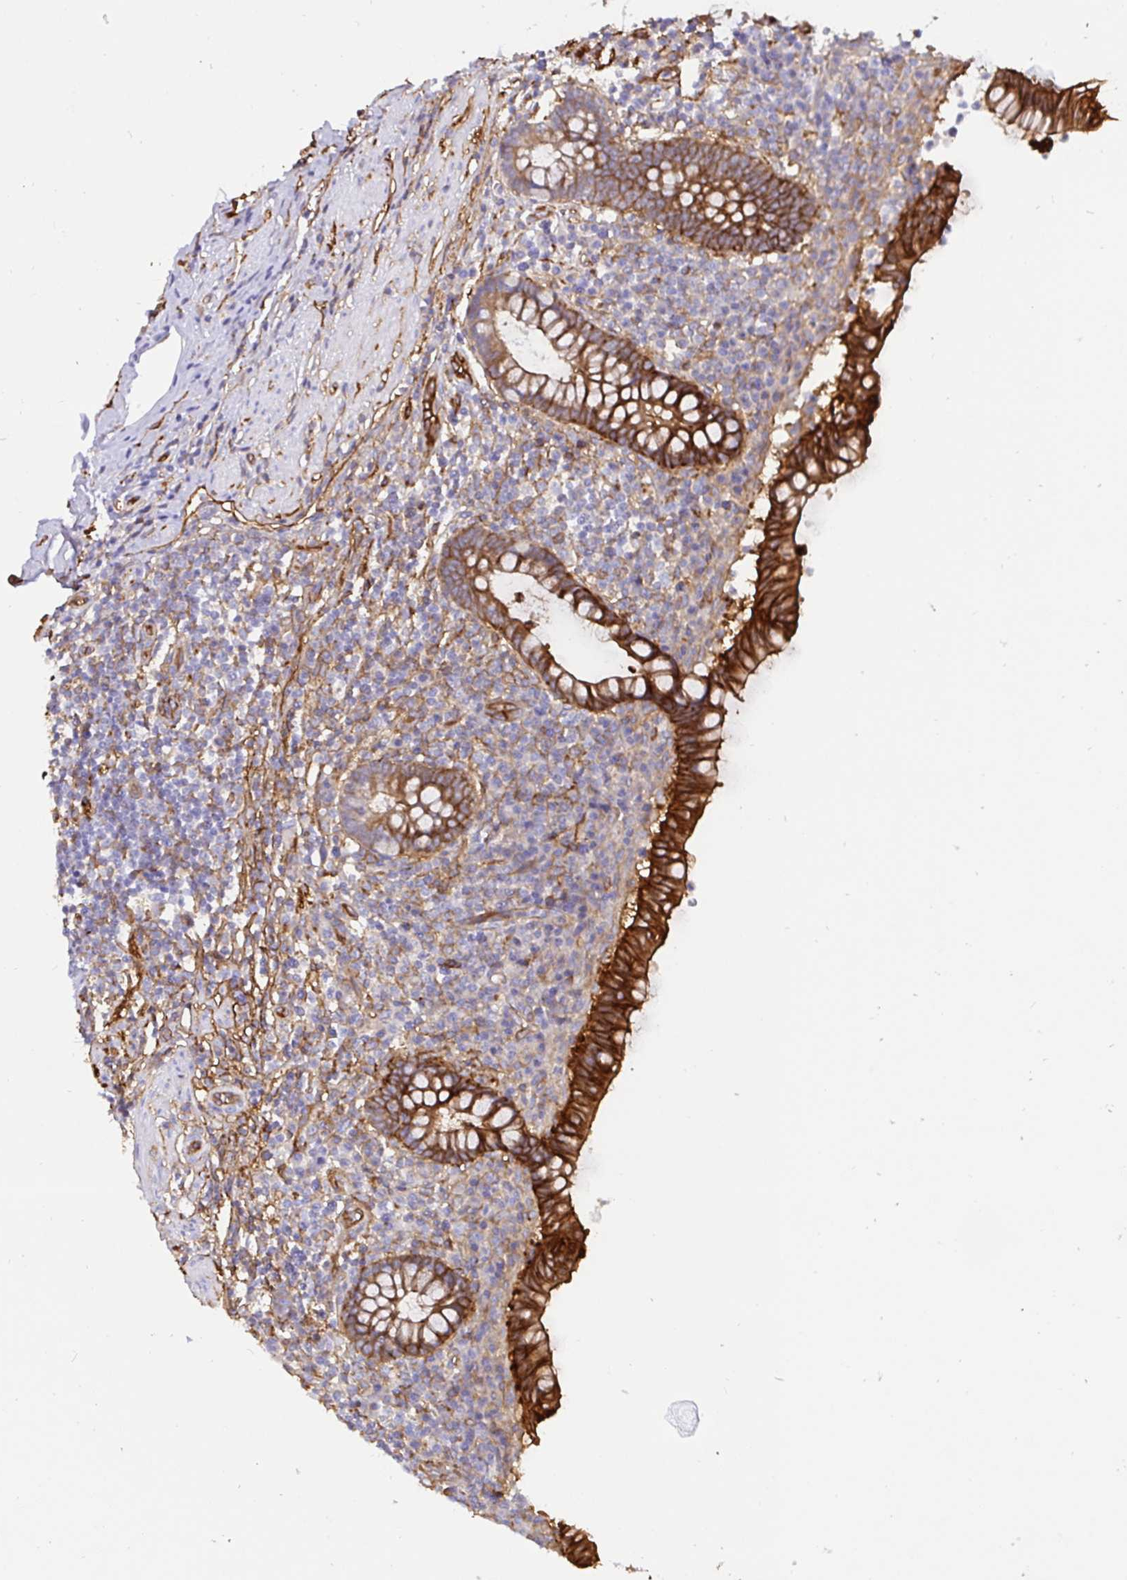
{"staining": {"intensity": "strong", "quantity": ">75%", "location": "cytoplasmic/membranous"}, "tissue": "appendix", "cell_type": "Glandular cells", "image_type": "normal", "snomed": [{"axis": "morphology", "description": "Normal tissue, NOS"}, {"axis": "topography", "description": "Appendix"}], "caption": "IHC histopathology image of unremarkable appendix: human appendix stained using immunohistochemistry (IHC) reveals high levels of strong protein expression localized specifically in the cytoplasmic/membranous of glandular cells, appearing as a cytoplasmic/membranous brown color.", "gene": "ANXA2", "patient": {"sex": "female", "age": 56}}